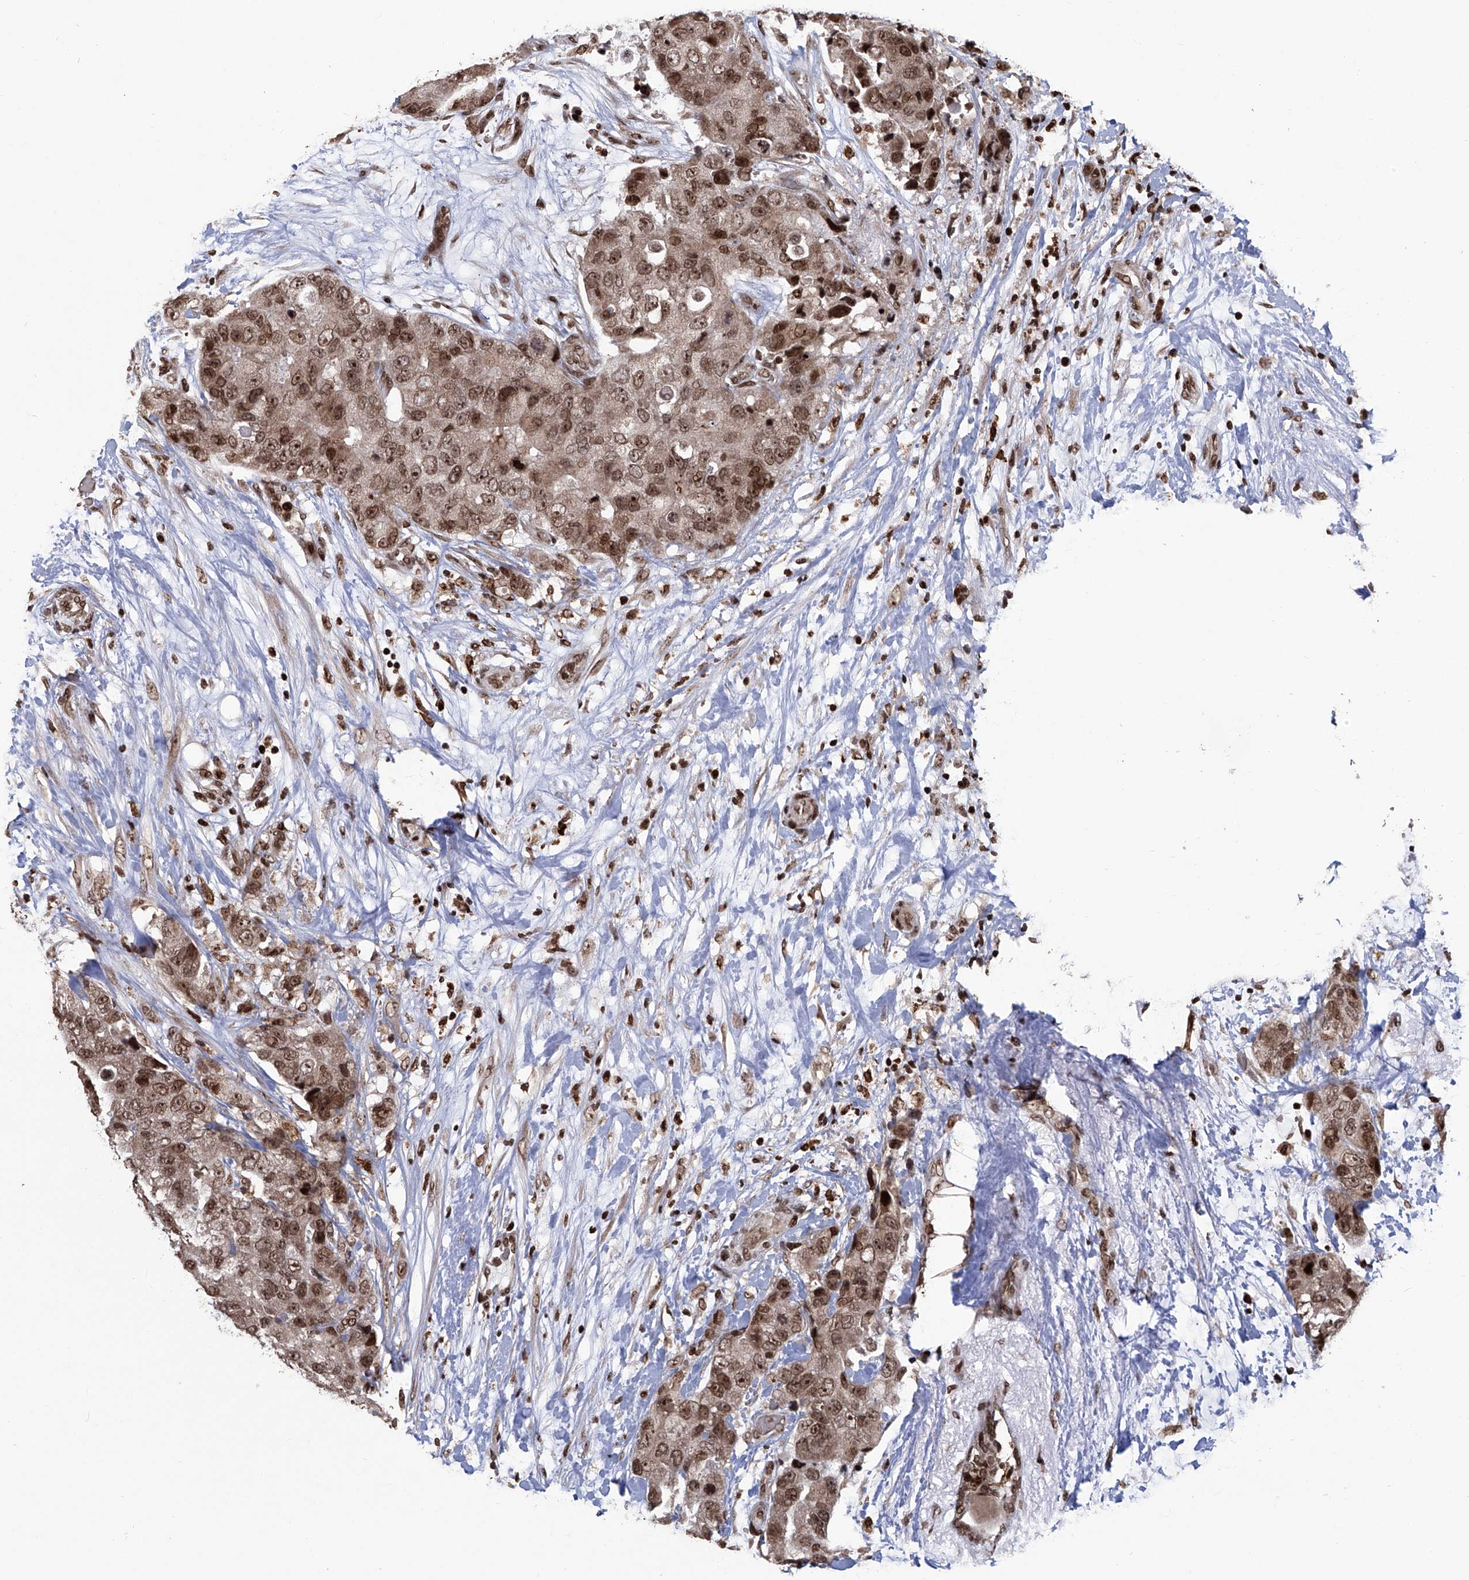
{"staining": {"intensity": "moderate", "quantity": ">75%", "location": "cytoplasmic/membranous,nuclear"}, "tissue": "breast cancer", "cell_type": "Tumor cells", "image_type": "cancer", "snomed": [{"axis": "morphology", "description": "Duct carcinoma"}, {"axis": "topography", "description": "Breast"}], "caption": "Approximately >75% of tumor cells in breast invasive ductal carcinoma demonstrate moderate cytoplasmic/membranous and nuclear protein positivity as visualized by brown immunohistochemical staining.", "gene": "PAK1IP1", "patient": {"sex": "female", "age": 62}}